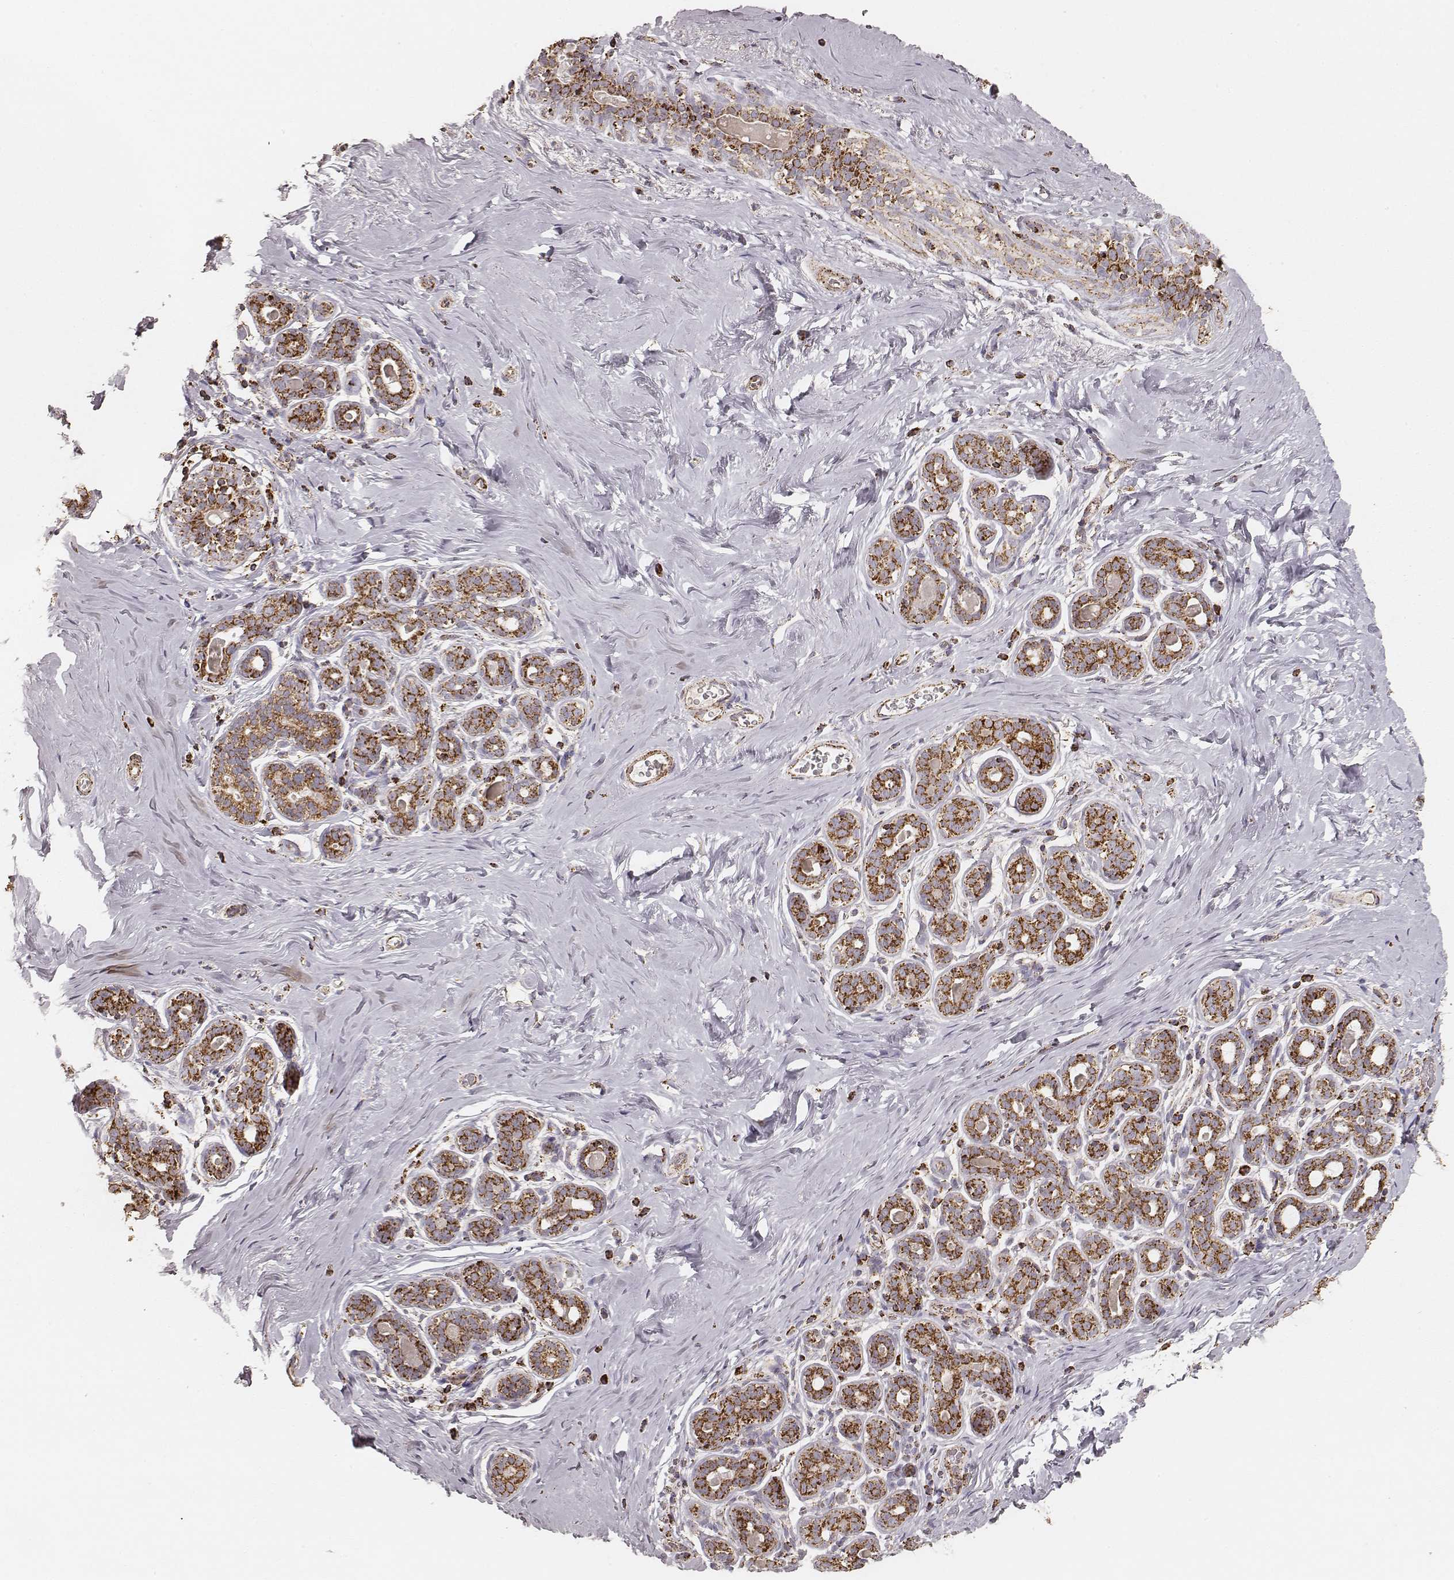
{"staining": {"intensity": "strong", "quantity": ">75%", "location": "cytoplasmic/membranous"}, "tissue": "breast", "cell_type": "Adipocytes", "image_type": "normal", "snomed": [{"axis": "morphology", "description": "Normal tissue, NOS"}, {"axis": "topography", "description": "Skin"}, {"axis": "topography", "description": "Breast"}], "caption": "High-power microscopy captured an immunohistochemistry (IHC) histopathology image of unremarkable breast, revealing strong cytoplasmic/membranous expression in approximately >75% of adipocytes. The protein of interest is shown in brown color, while the nuclei are stained blue.", "gene": "CS", "patient": {"sex": "female", "age": 43}}